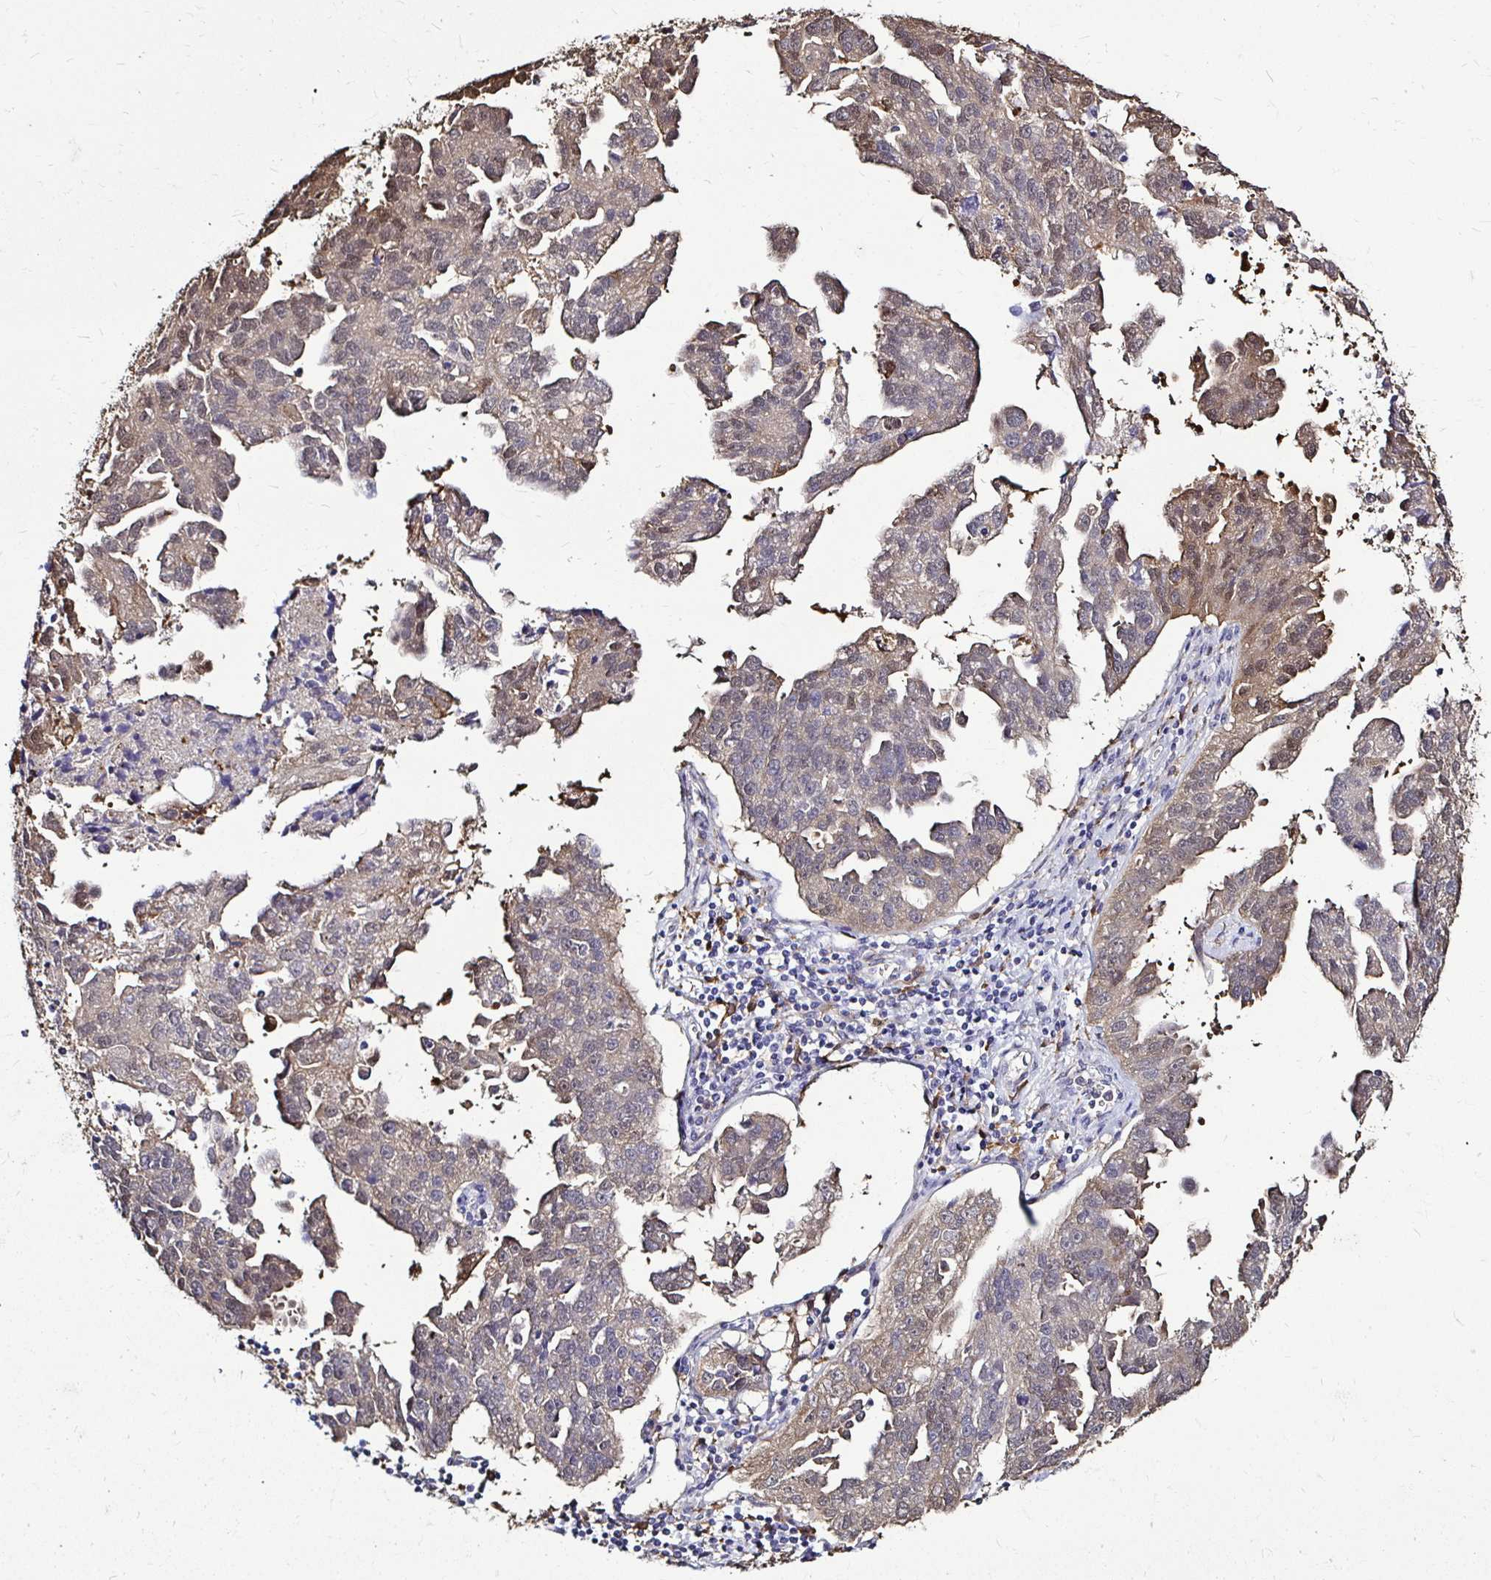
{"staining": {"intensity": "weak", "quantity": "25%-75%", "location": "cytoplasmic/membranous,nuclear"}, "tissue": "ovarian cancer", "cell_type": "Tumor cells", "image_type": "cancer", "snomed": [{"axis": "morphology", "description": "Cystadenocarcinoma, serous, NOS"}, {"axis": "topography", "description": "Ovary"}], "caption": "Human ovarian cancer stained with a protein marker exhibits weak staining in tumor cells.", "gene": "IDH1", "patient": {"sex": "female", "age": 75}}